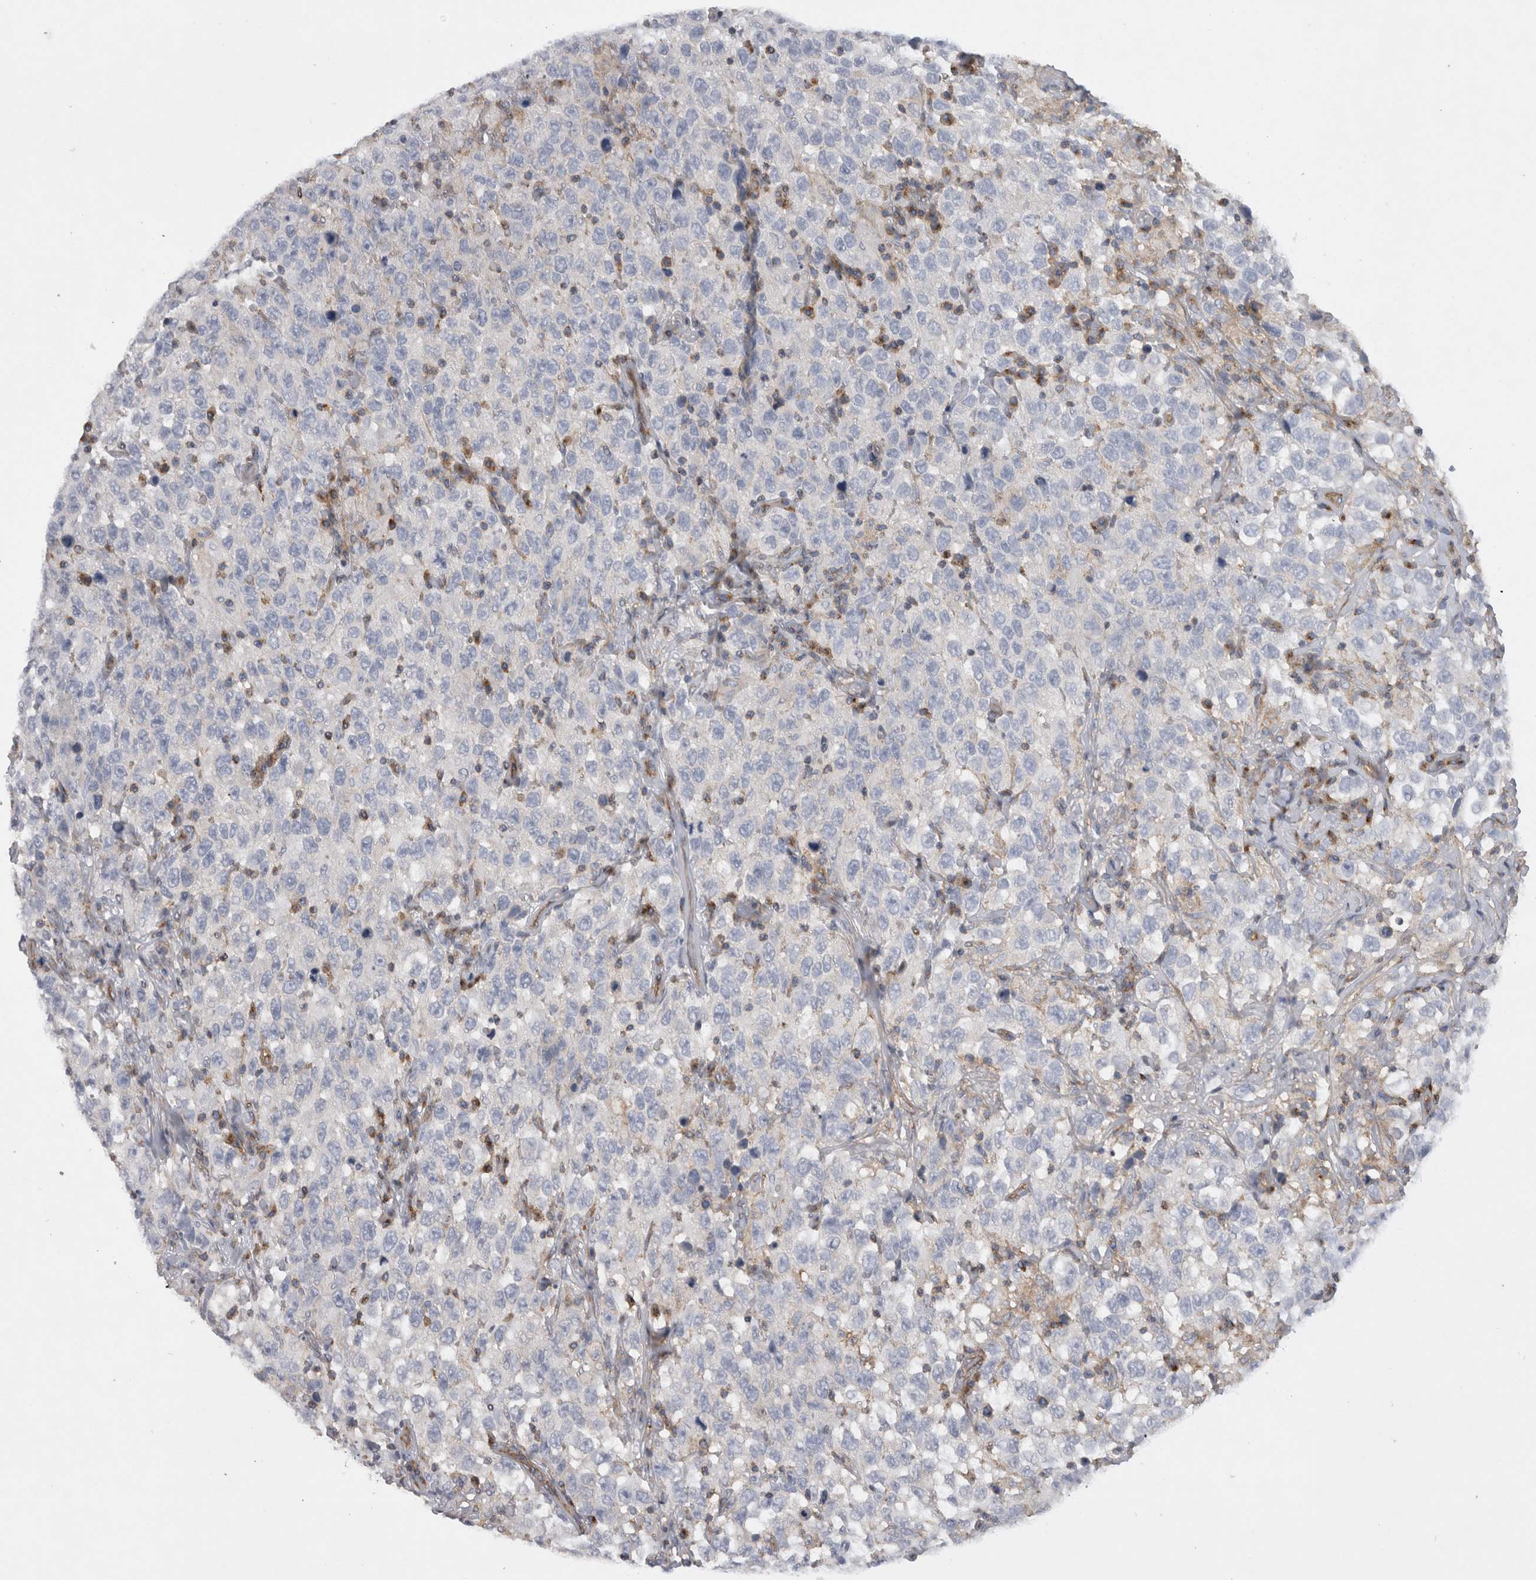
{"staining": {"intensity": "negative", "quantity": "none", "location": "none"}, "tissue": "testis cancer", "cell_type": "Tumor cells", "image_type": "cancer", "snomed": [{"axis": "morphology", "description": "Seminoma, NOS"}, {"axis": "topography", "description": "Testis"}], "caption": "Tumor cells are negative for protein expression in human testis cancer. (Immunohistochemistry (ihc), brightfield microscopy, high magnification).", "gene": "ATXN3", "patient": {"sex": "male", "age": 41}}